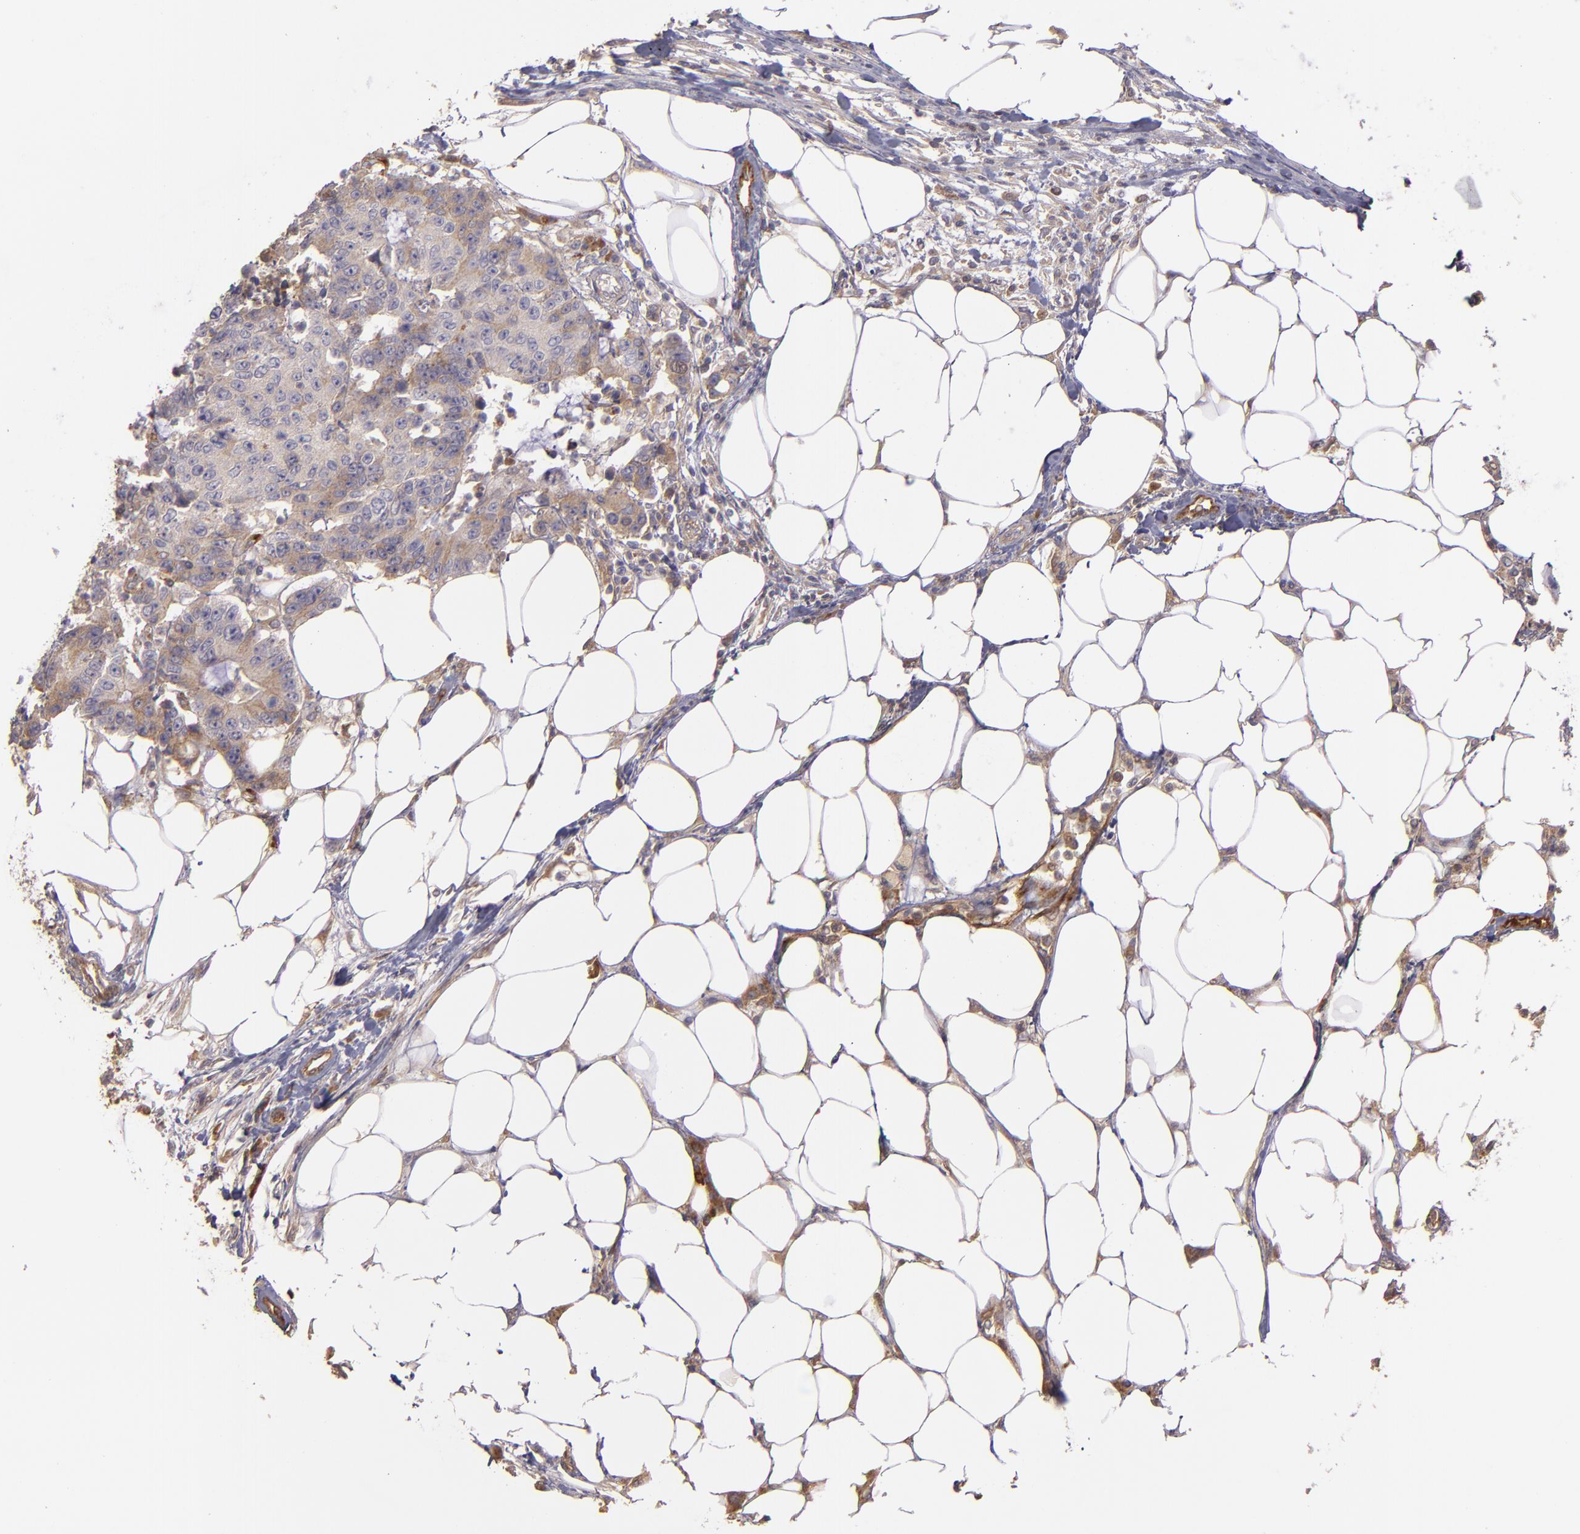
{"staining": {"intensity": "moderate", "quantity": ">75%", "location": "cytoplasmic/membranous"}, "tissue": "colorectal cancer", "cell_type": "Tumor cells", "image_type": "cancer", "snomed": [{"axis": "morphology", "description": "Adenocarcinoma, NOS"}, {"axis": "topography", "description": "Colon"}], "caption": "Brown immunohistochemical staining in human adenocarcinoma (colorectal) demonstrates moderate cytoplasmic/membranous positivity in about >75% of tumor cells.", "gene": "ECE1", "patient": {"sex": "female", "age": 86}}